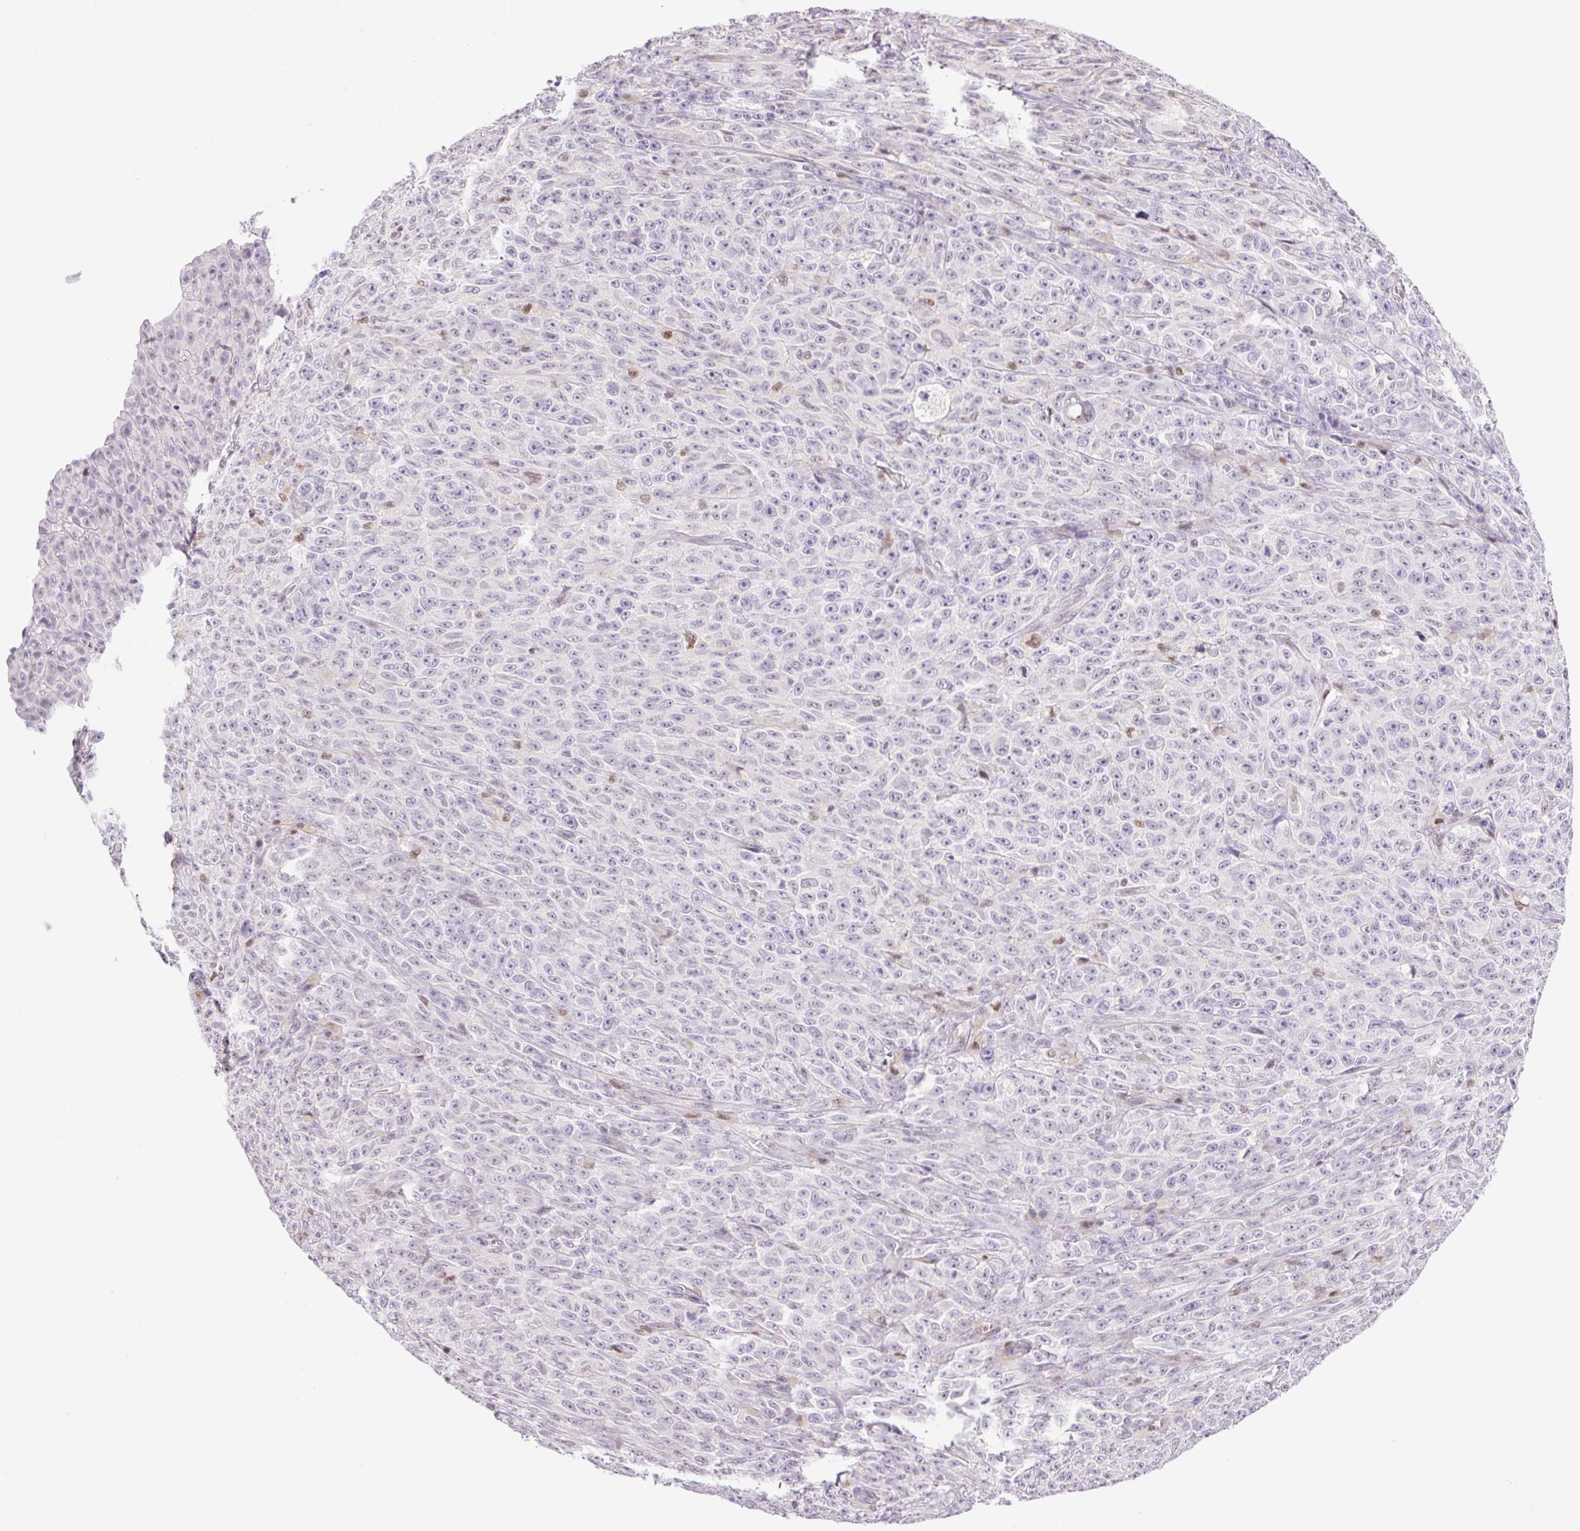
{"staining": {"intensity": "weak", "quantity": "25%-75%", "location": "nuclear"}, "tissue": "melanoma", "cell_type": "Tumor cells", "image_type": "cancer", "snomed": [{"axis": "morphology", "description": "Malignant melanoma, NOS"}, {"axis": "topography", "description": "Skin"}], "caption": "Weak nuclear protein staining is present in about 25%-75% of tumor cells in malignant melanoma. The staining is performed using DAB brown chromogen to label protein expression. The nuclei are counter-stained blue using hematoxylin.", "gene": "TLE3", "patient": {"sex": "female", "age": 82}}